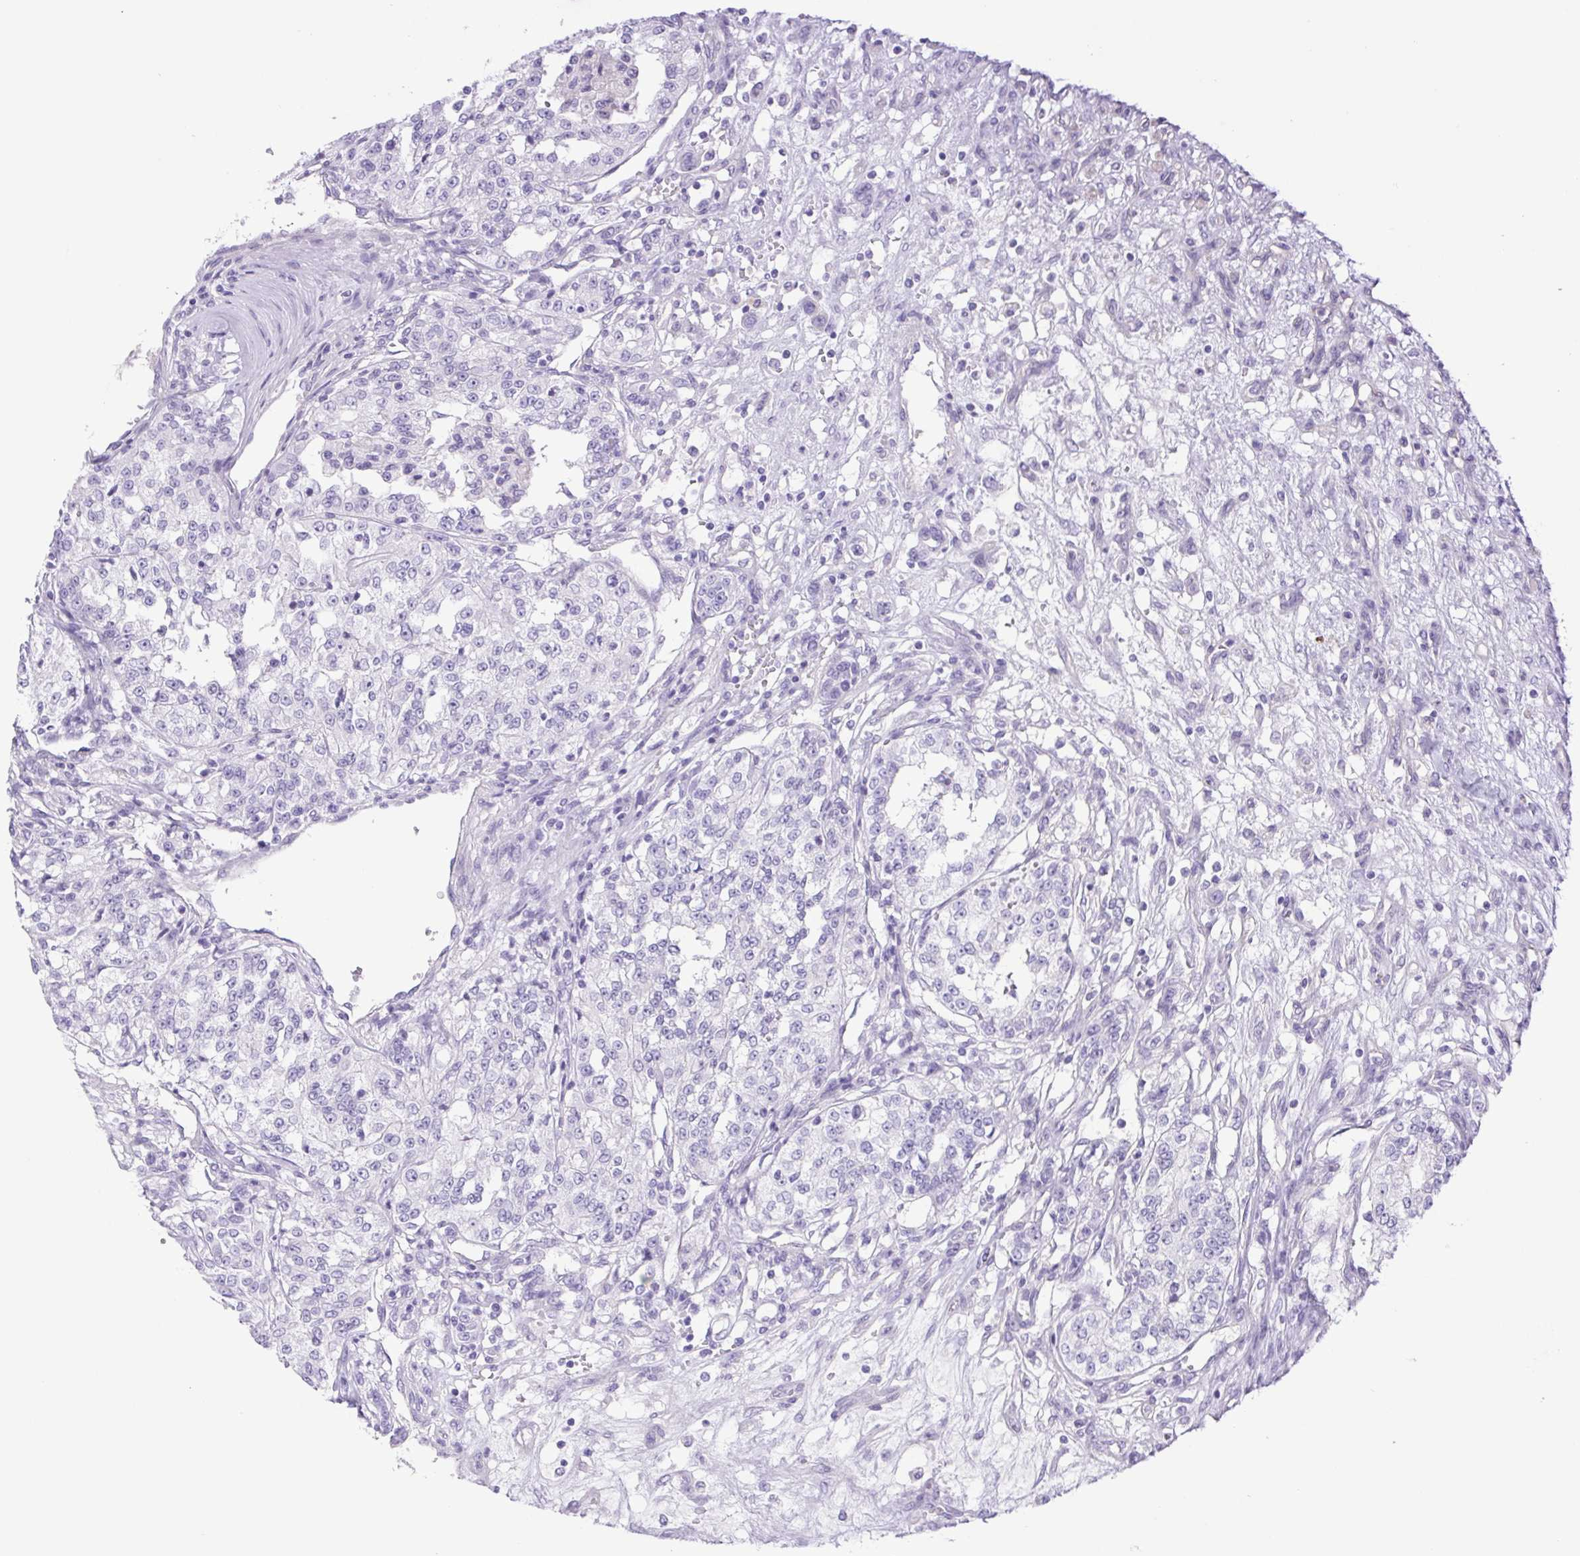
{"staining": {"intensity": "negative", "quantity": "none", "location": "none"}, "tissue": "renal cancer", "cell_type": "Tumor cells", "image_type": "cancer", "snomed": [{"axis": "morphology", "description": "Adenocarcinoma, NOS"}, {"axis": "topography", "description": "Kidney"}], "caption": "Immunohistochemistry (IHC) of human renal adenocarcinoma reveals no staining in tumor cells. The staining is performed using DAB (3,3'-diaminobenzidine) brown chromogen with nuclei counter-stained in using hematoxylin.", "gene": "CDSN", "patient": {"sex": "female", "age": 63}}